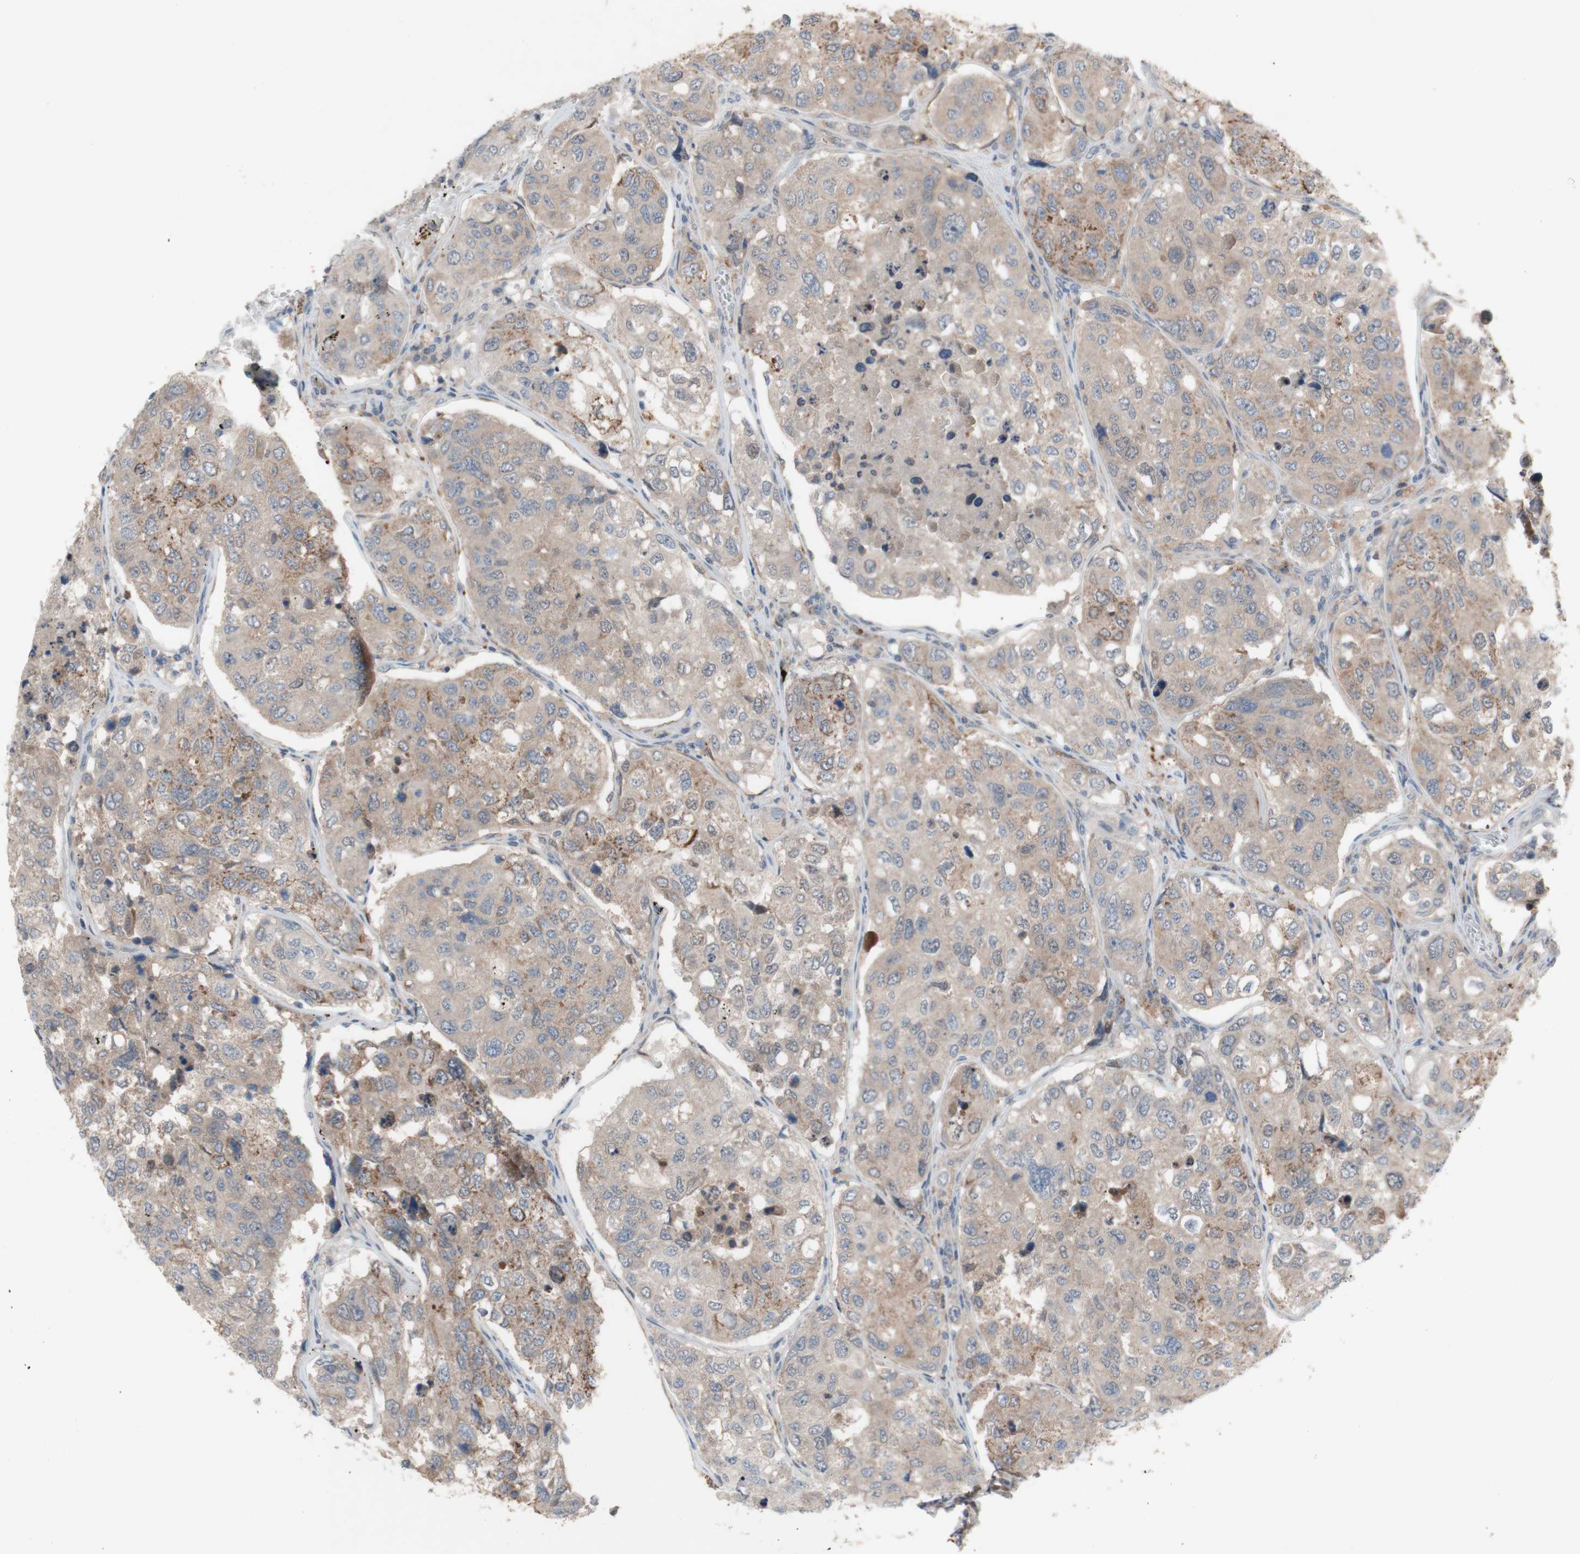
{"staining": {"intensity": "weak", "quantity": ">75%", "location": "cytoplasmic/membranous"}, "tissue": "urothelial cancer", "cell_type": "Tumor cells", "image_type": "cancer", "snomed": [{"axis": "morphology", "description": "Urothelial carcinoma, High grade"}, {"axis": "topography", "description": "Lymph node"}, {"axis": "topography", "description": "Urinary bladder"}], "caption": "Protein expression analysis of human urothelial cancer reveals weak cytoplasmic/membranous positivity in about >75% of tumor cells.", "gene": "PEX2", "patient": {"sex": "male", "age": 51}}